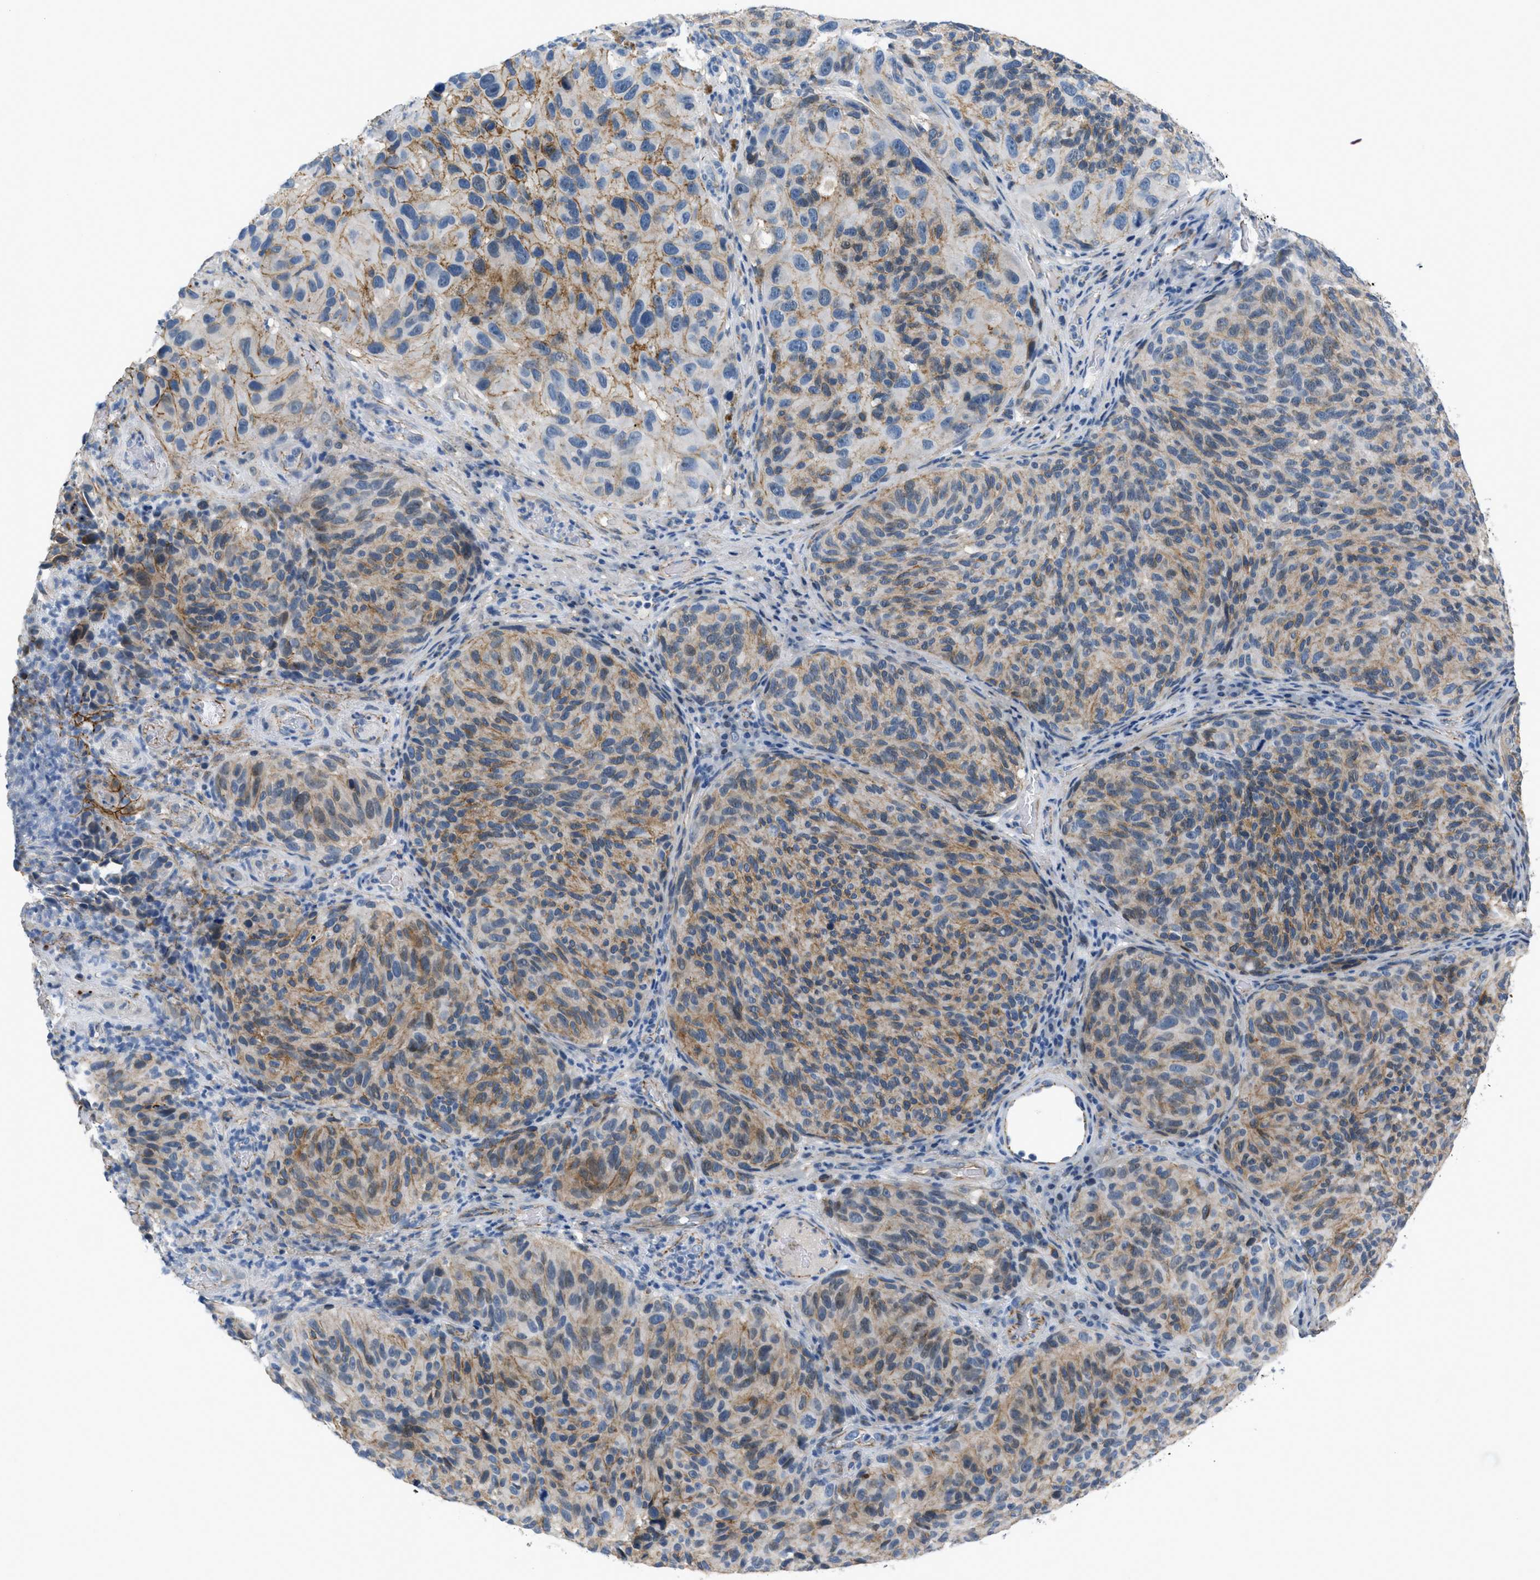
{"staining": {"intensity": "moderate", "quantity": "25%-75%", "location": "cytoplasmic/membranous"}, "tissue": "melanoma", "cell_type": "Tumor cells", "image_type": "cancer", "snomed": [{"axis": "morphology", "description": "Malignant melanoma, NOS"}, {"axis": "topography", "description": "Skin"}], "caption": "The histopathology image shows a brown stain indicating the presence of a protein in the cytoplasmic/membranous of tumor cells in melanoma.", "gene": "FBN1", "patient": {"sex": "female", "age": 73}}